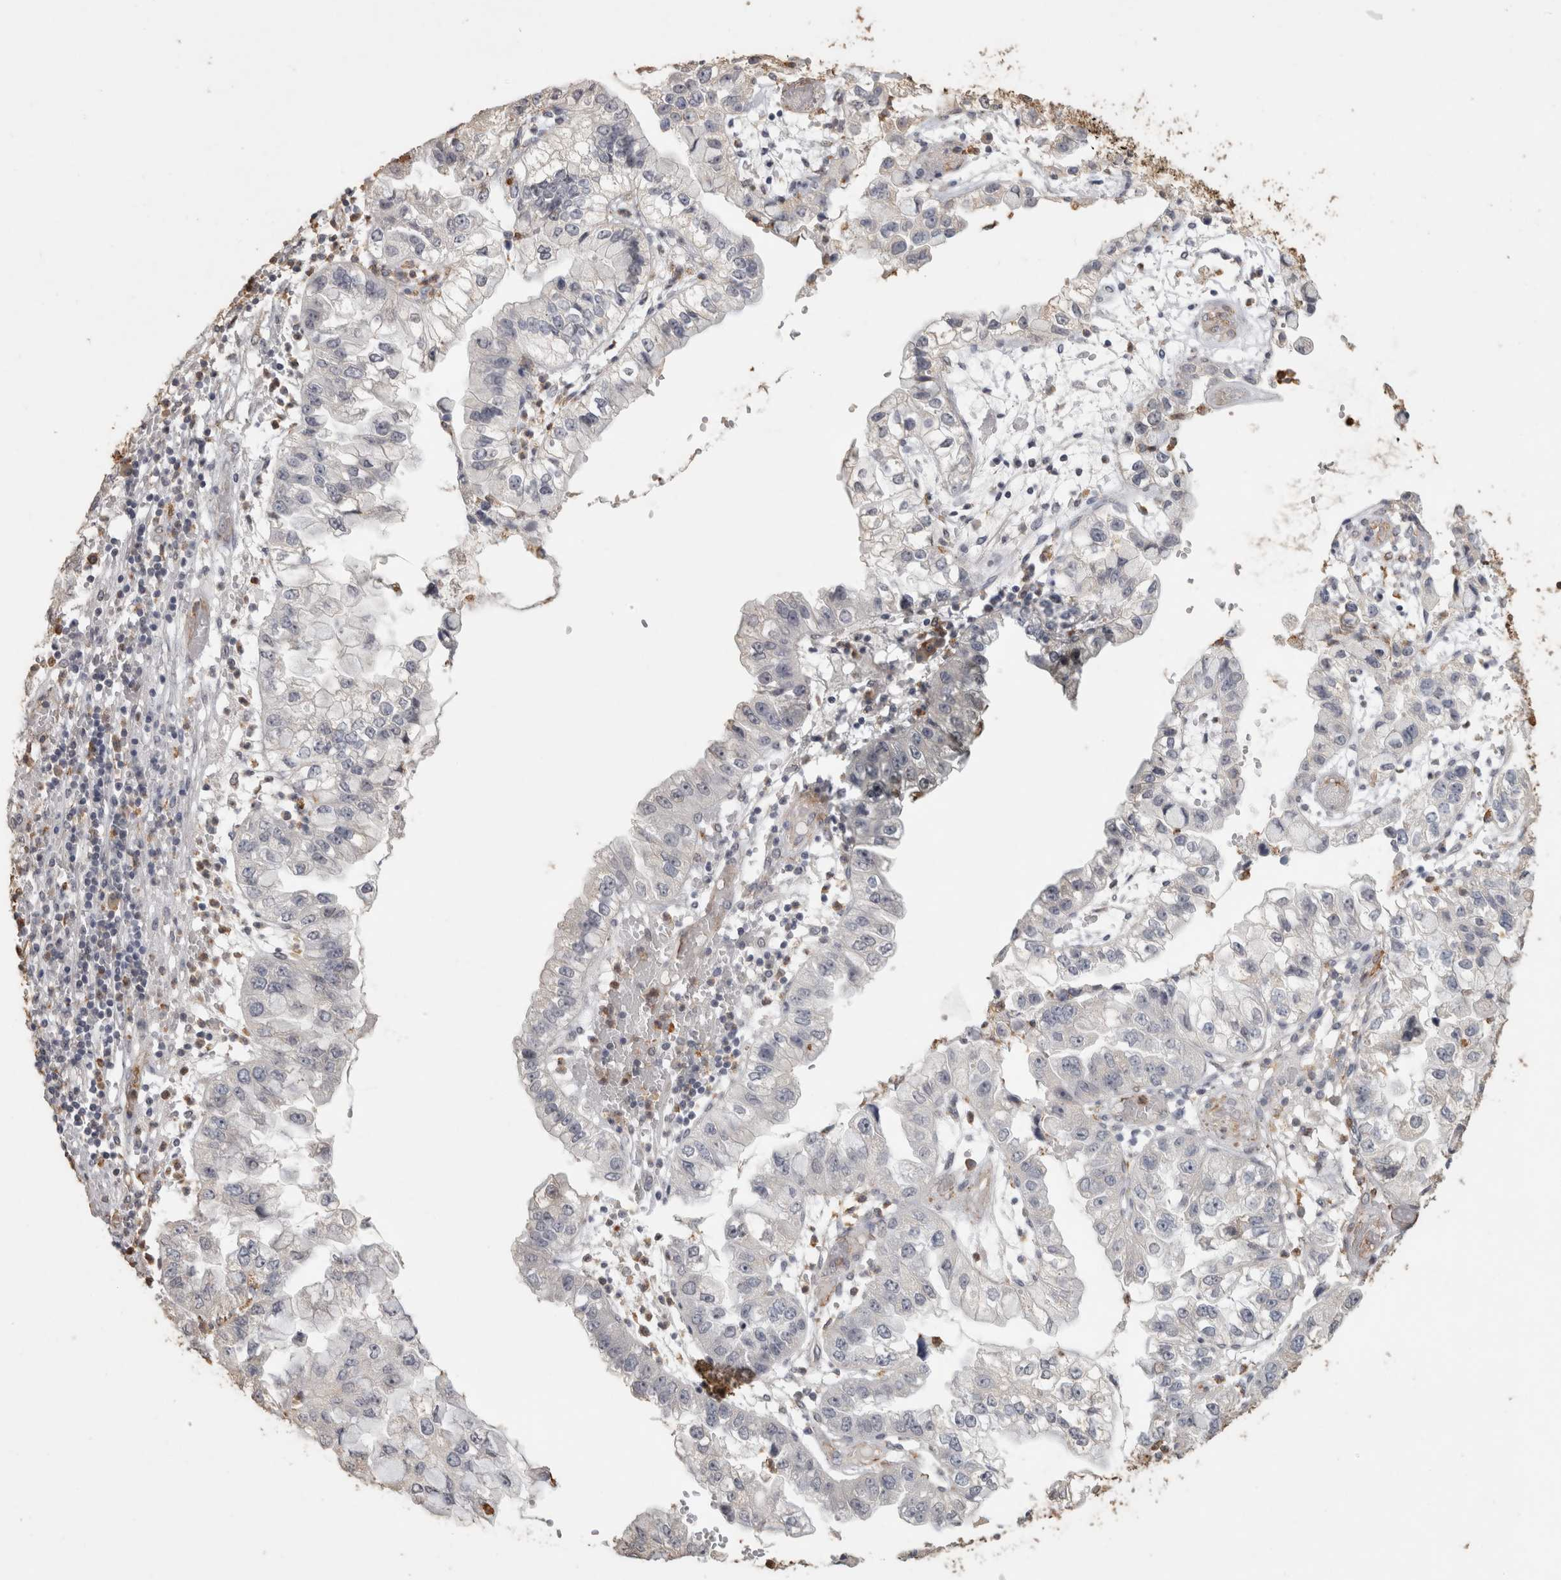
{"staining": {"intensity": "negative", "quantity": "none", "location": "none"}, "tissue": "liver cancer", "cell_type": "Tumor cells", "image_type": "cancer", "snomed": [{"axis": "morphology", "description": "Cholangiocarcinoma"}, {"axis": "topography", "description": "Liver"}], "caption": "Immunohistochemistry (IHC) of liver cancer (cholangiocarcinoma) demonstrates no positivity in tumor cells.", "gene": "REPS2", "patient": {"sex": "female", "age": 79}}